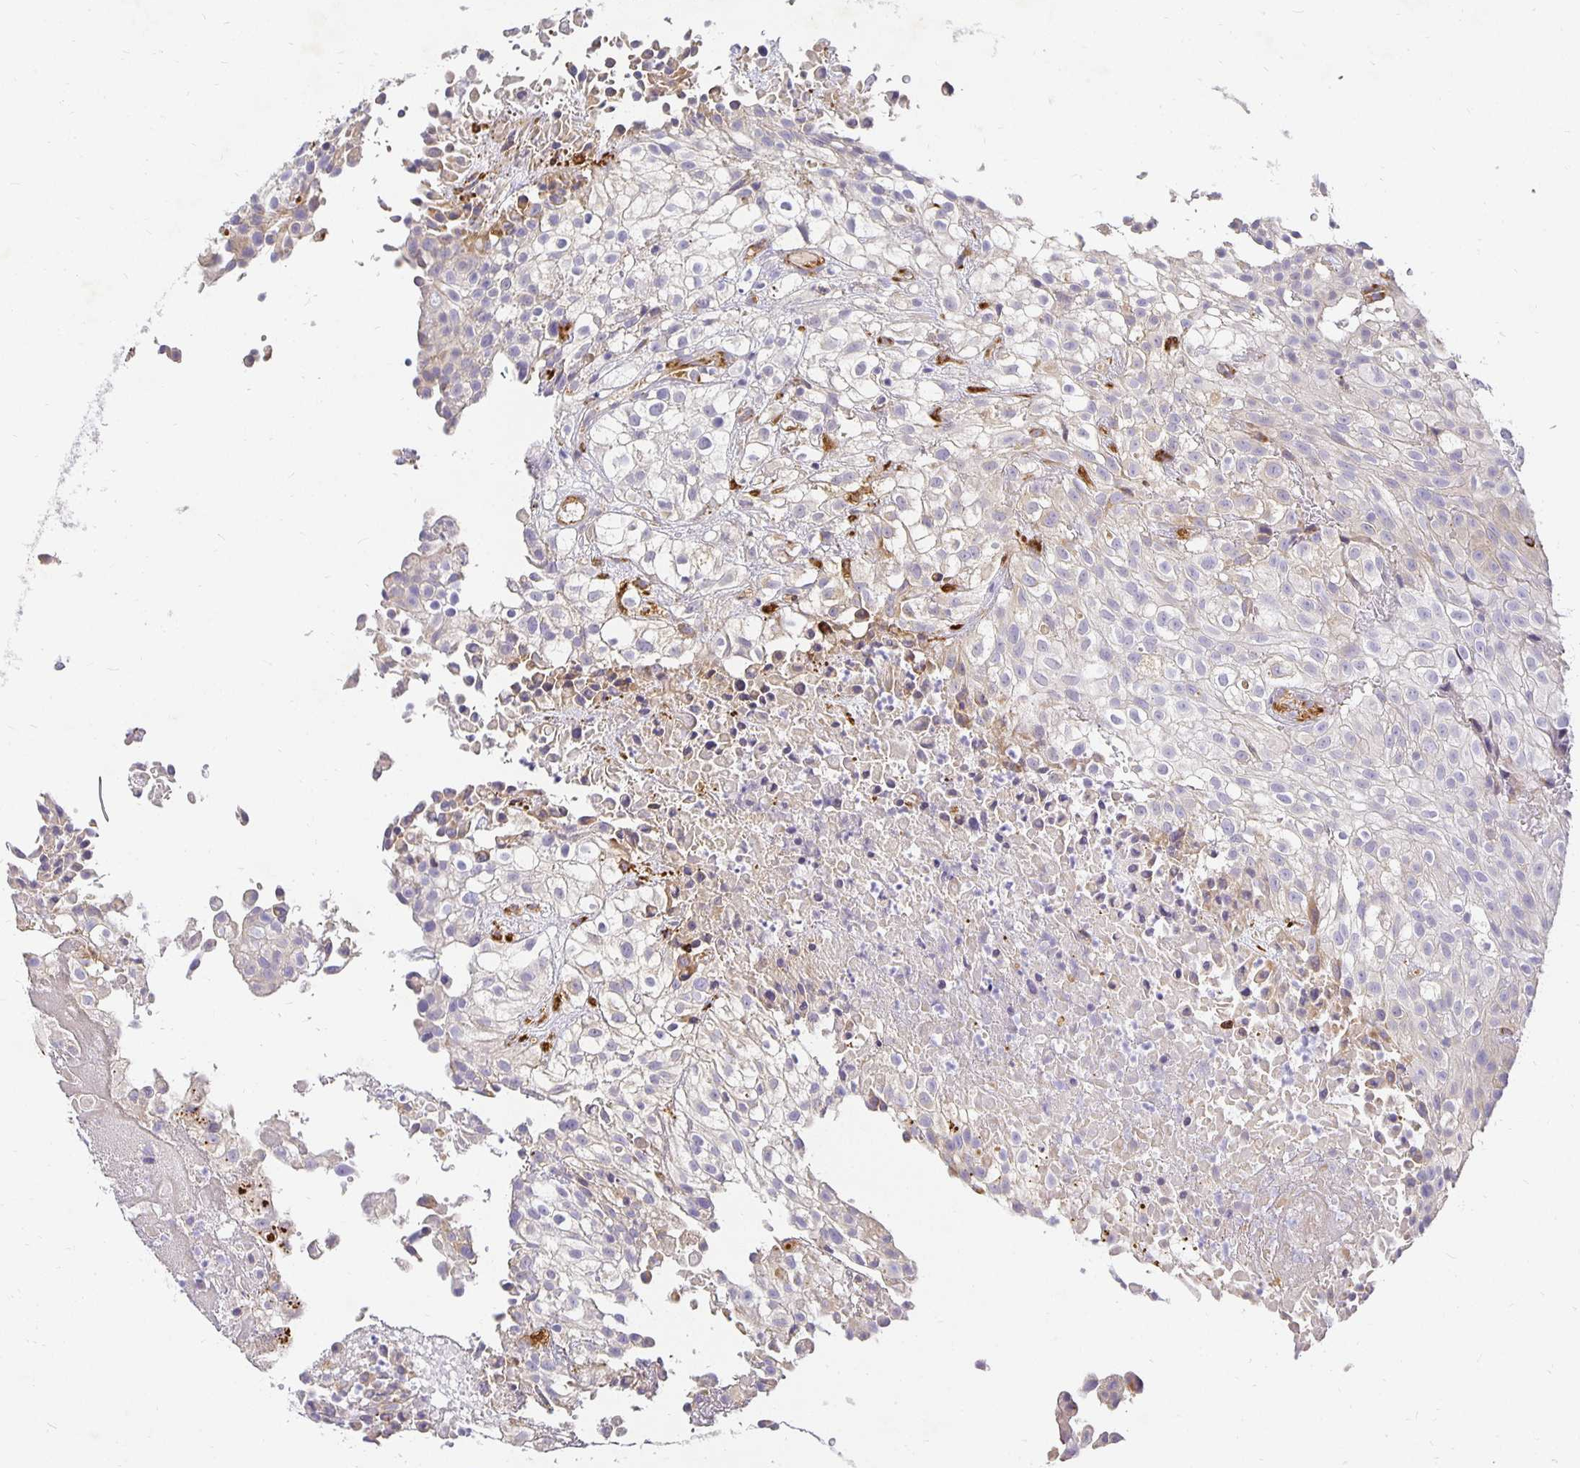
{"staining": {"intensity": "weak", "quantity": "<25%", "location": "cytoplasmic/membranous"}, "tissue": "urothelial cancer", "cell_type": "Tumor cells", "image_type": "cancer", "snomed": [{"axis": "morphology", "description": "Urothelial carcinoma, High grade"}, {"axis": "topography", "description": "Urinary bladder"}], "caption": "This image is of urothelial cancer stained with immunohistochemistry to label a protein in brown with the nuclei are counter-stained blue. There is no positivity in tumor cells.", "gene": "PLOD1", "patient": {"sex": "male", "age": 56}}